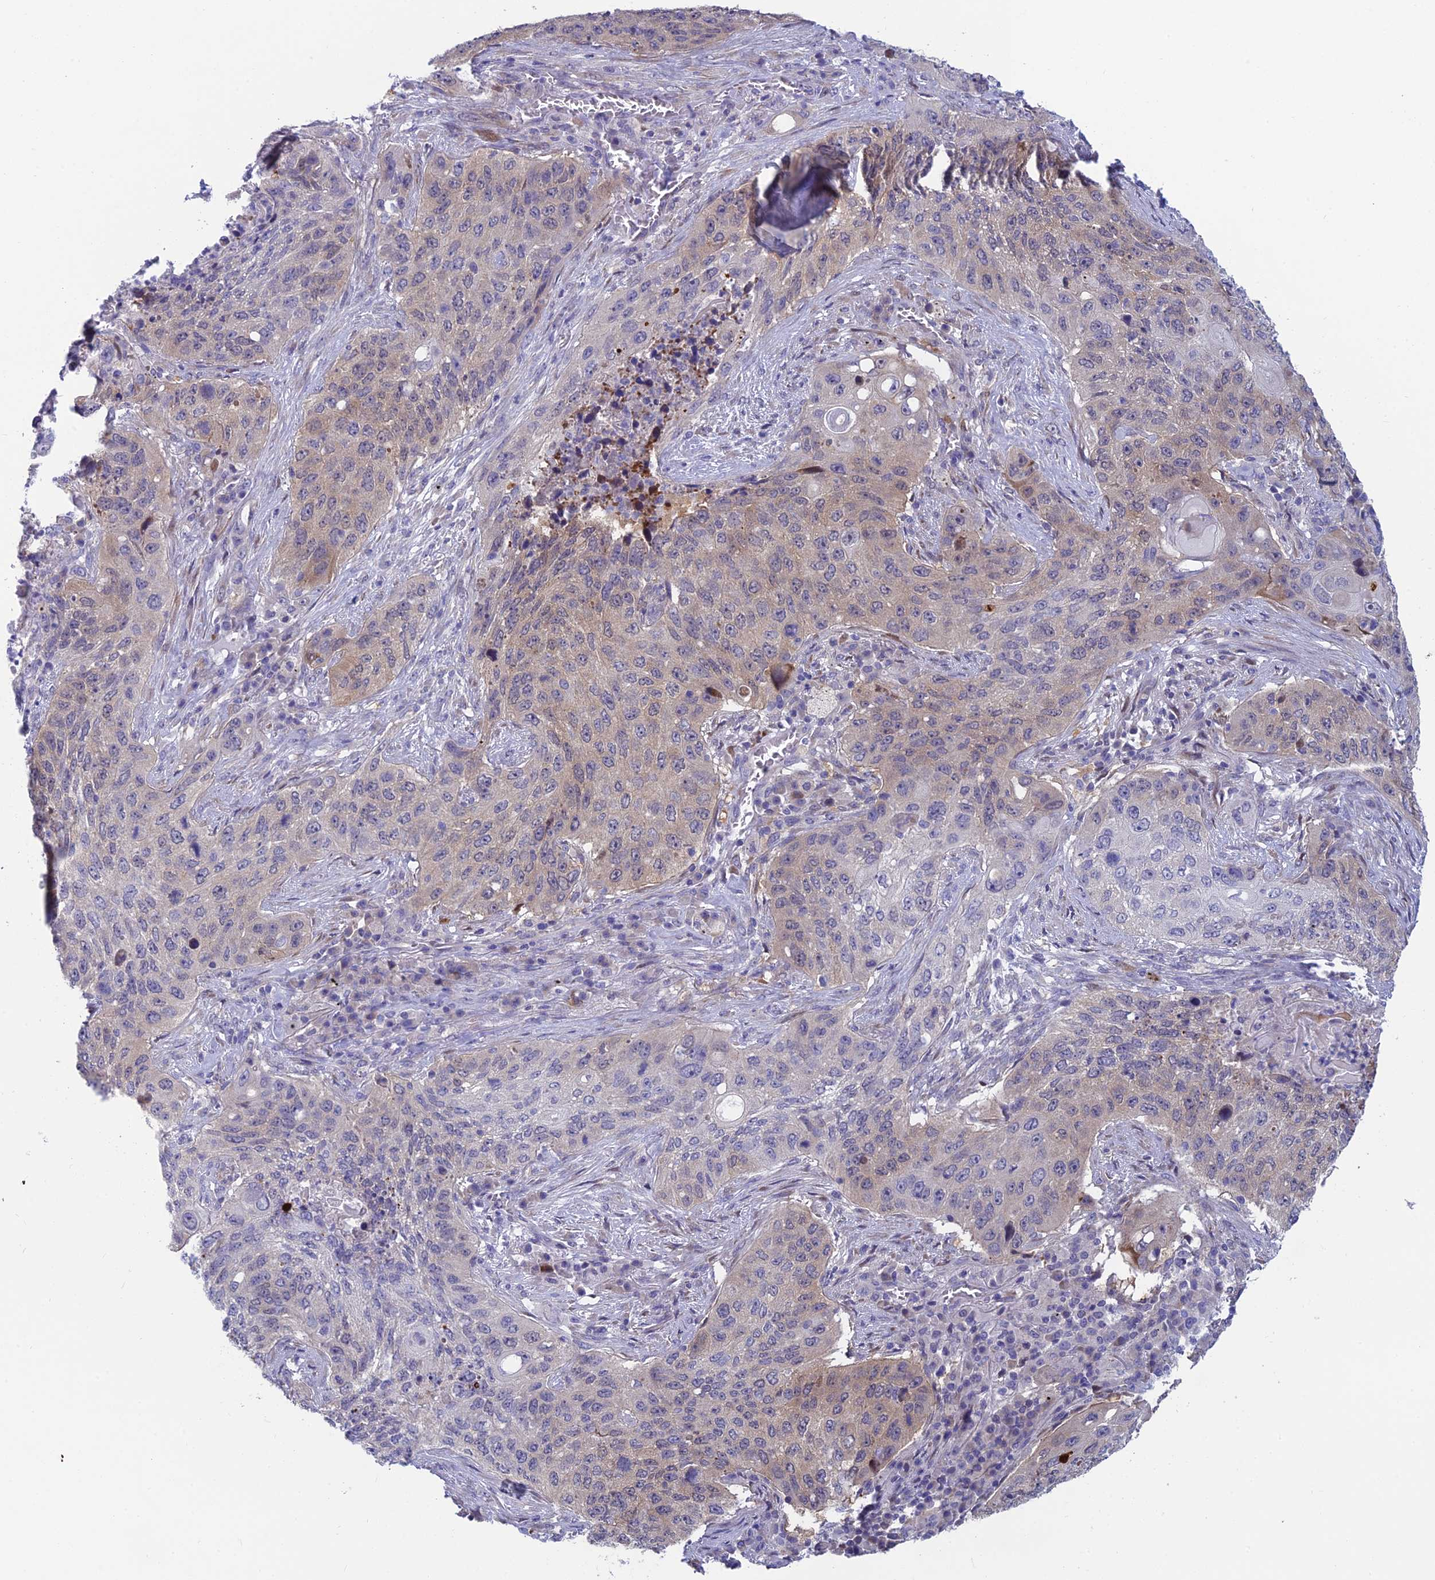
{"staining": {"intensity": "weak", "quantity": "<25%", "location": "cytoplasmic/membranous"}, "tissue": "lung cancer", "cell_type": "Tumor cells", "image_type": "cancer", "snomed": [{"axis": "morphology", "description": "Squamous cell carcinoma, NOS"}, {"axis": "topography", "description": "Lung"}], "caption": "There is no significant expression in tumor cells of lung cancer. Nuclei are stained in blue.", "gene": "XPO7", "patient": {"sex": "female", "age": 63}}